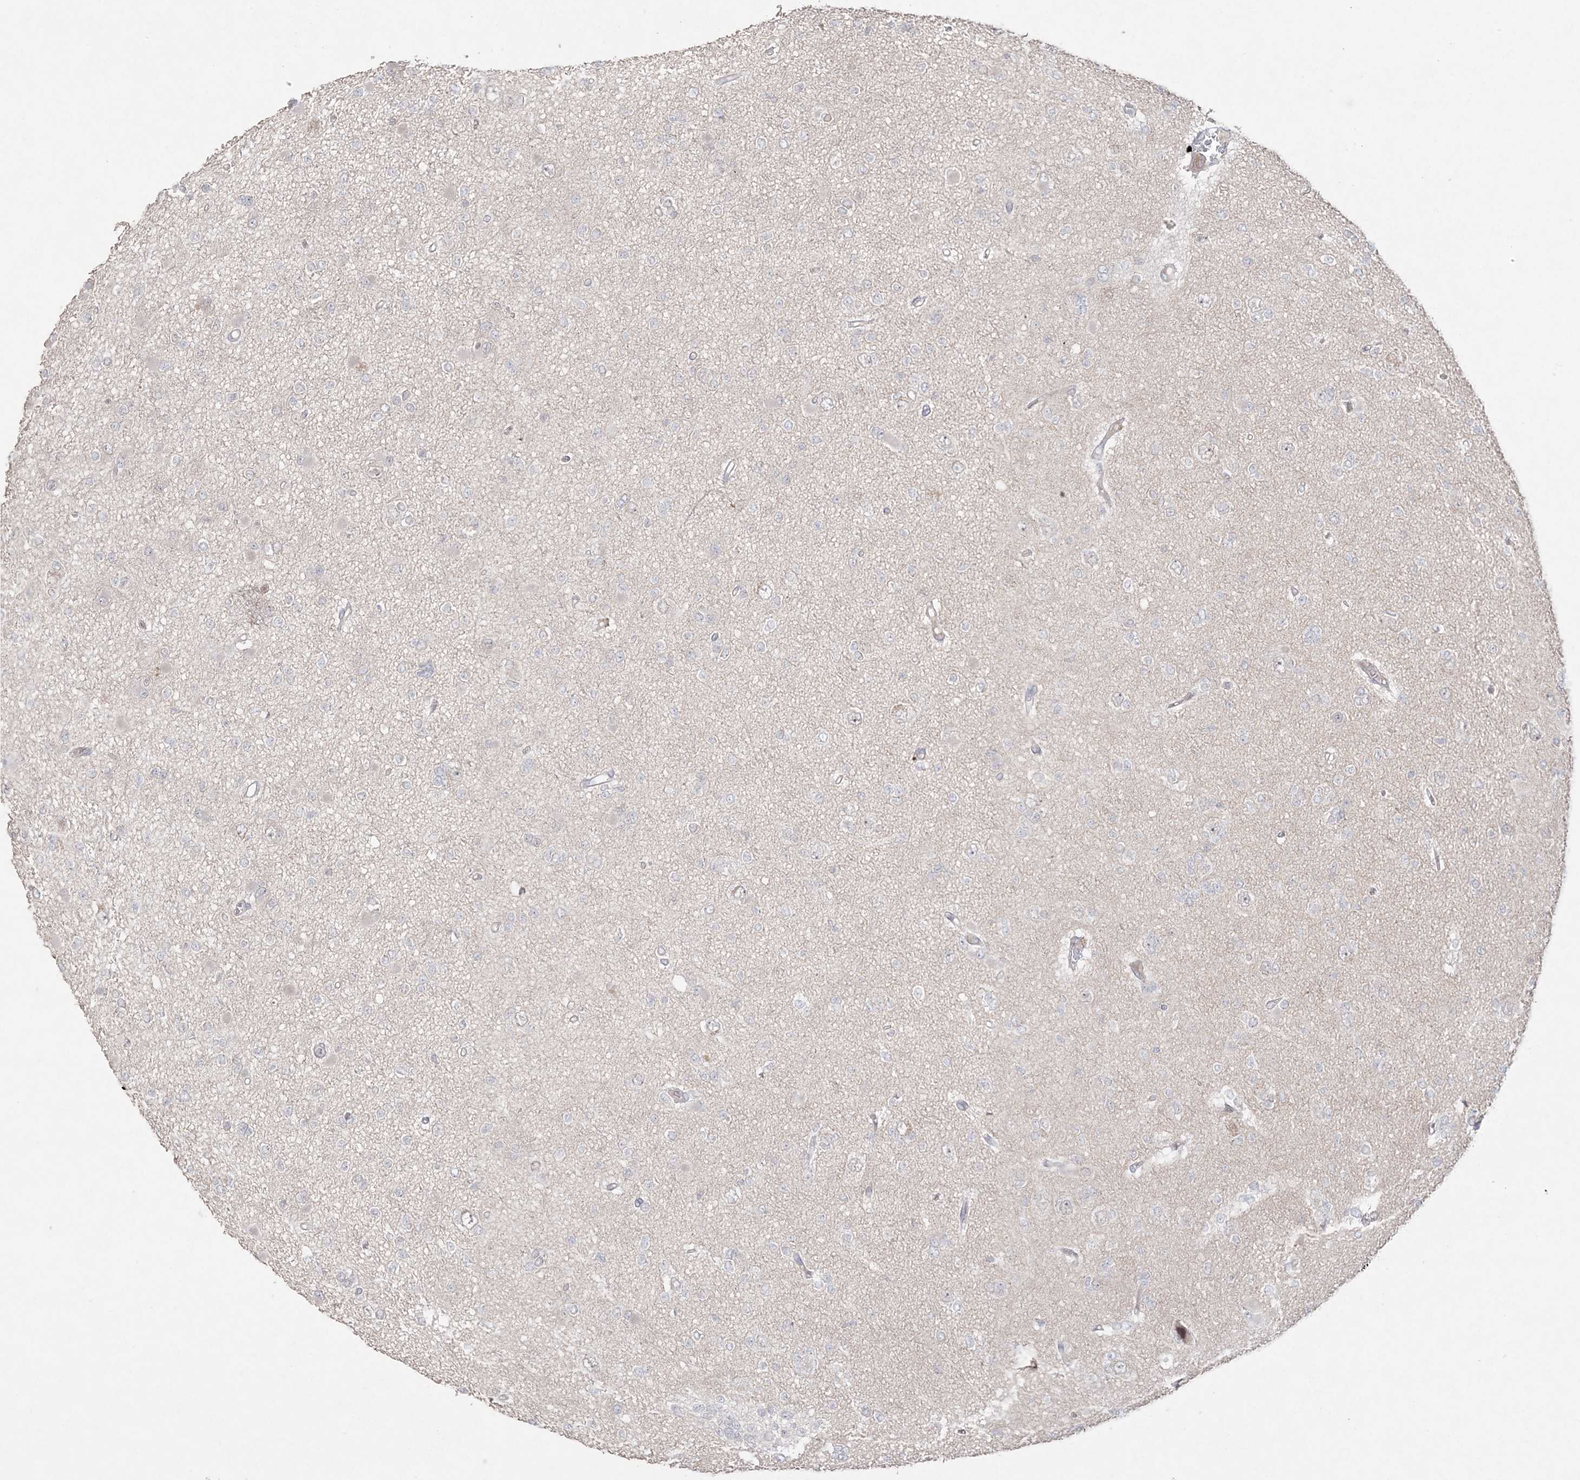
{"staining": {"intensity": "negative", "quantity": "none", "location": "none"}, "tissue": "glioma", "cell_type": "Tumor cells", "image_type": "cancer", "snomed": [{"axis": "morphology", "description": "Glioma, malignant, Low grade"}, {"axis": "topography", "description": "Brain"}], "caption": "Image shows no protein staining in tumor cells of glioma tissue.", "gene": "SH3BP4", "patient": {"sex": "female", "age": 22}}